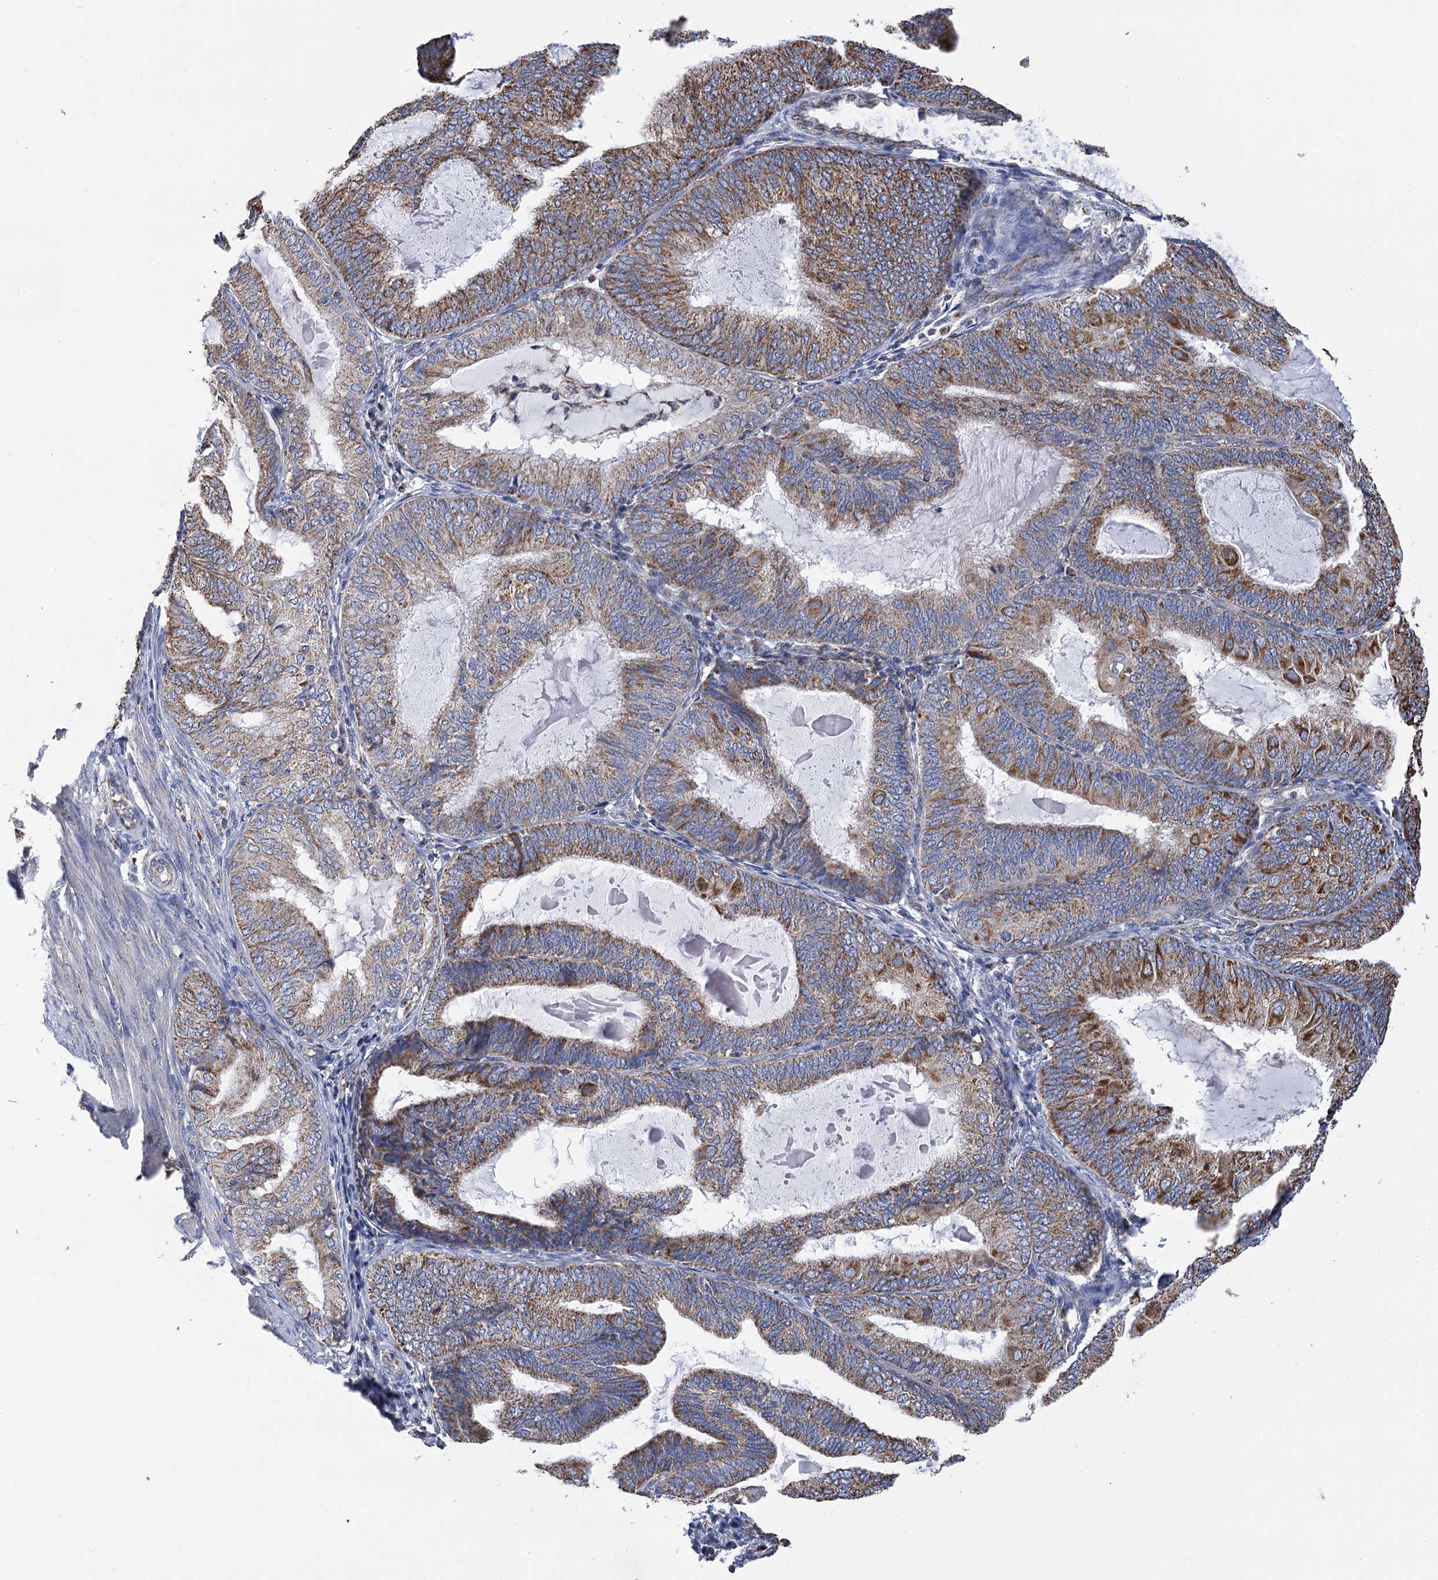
{"staining": {"intensity": "moderate", "quantity": ">75%", "location": "cytoplasmic/membranous"}, "tissue": "endometrial cancer", "cell_type": "Tumor cells", "image_type": "cancer", "snomed": [{"axis": "morphology", "description": "Adenocarcinoma, NOS"}, {"axis": "topography", "description": "Endometrium"}], "caption": "A medium amount of moderate cytoplasmic/membranous positivity is present in approximately >75% of tumor cells in endometrial cancer tissue. (DAB IHC with brightfield microscopy, high magnification).", "gene": "CCDC73", "patient": {"sex": "female", "age": 81}}